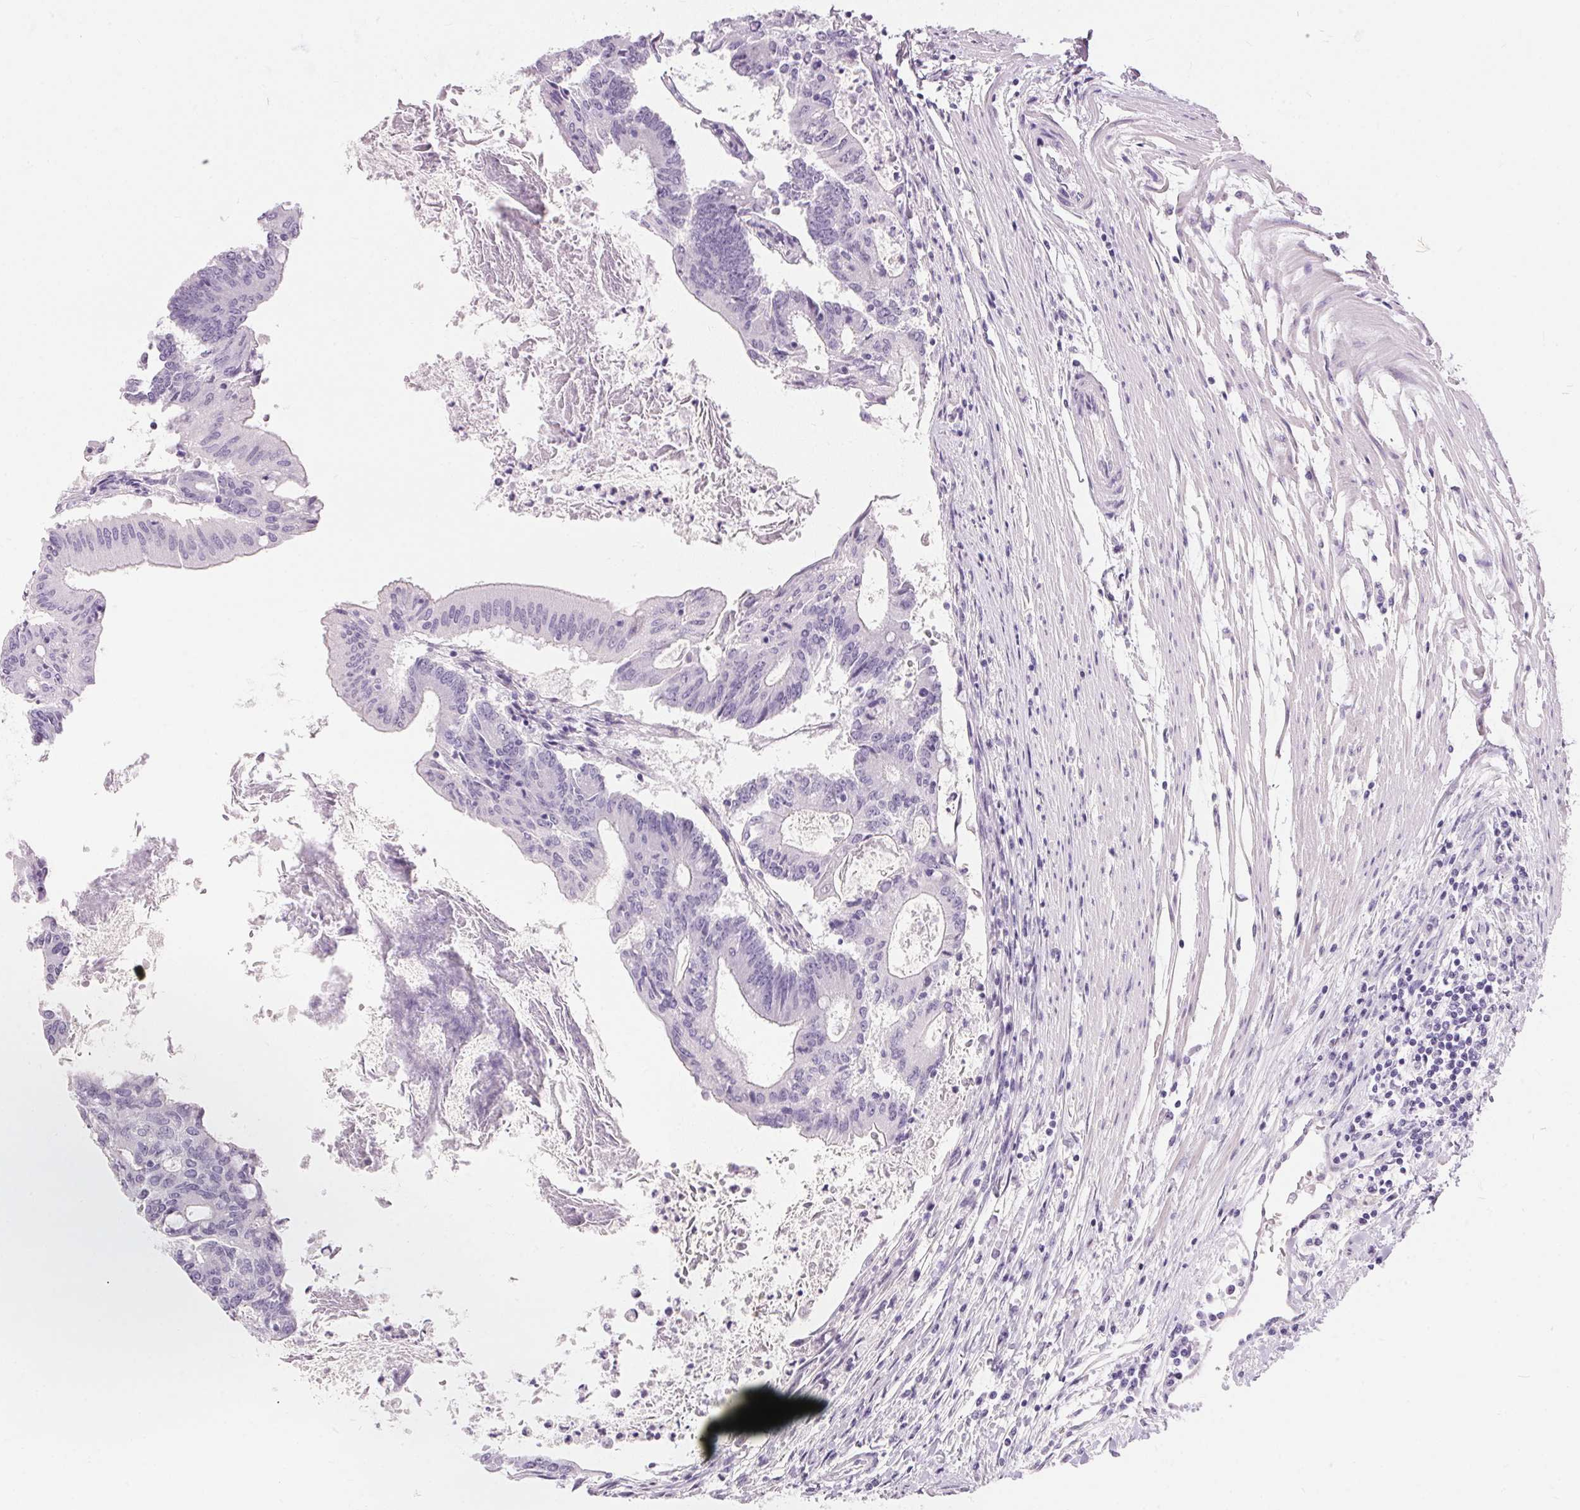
{"staining": {"intensity": "negative", "quantity": "none", "location": "none"}, "tissue": "colorectal cancer", "cell_type": "Tumor cells", "image_type": "cancer", "snomed": [{"axis": "morphology", "description": "Adenocarcinoma, NOS"}, {"axis": "topography", "description": "Colon"}], "caption": "Protein analysis of colorectal cancer (adenocarcinoma) reveals no significant expression in tumor cells. (DAB (3,3'-diaminobenzidine) immunohistochemistry (IHC), high magnification).", "gene": "GBP6", "patient": {"sex": "female", "age": 70}}